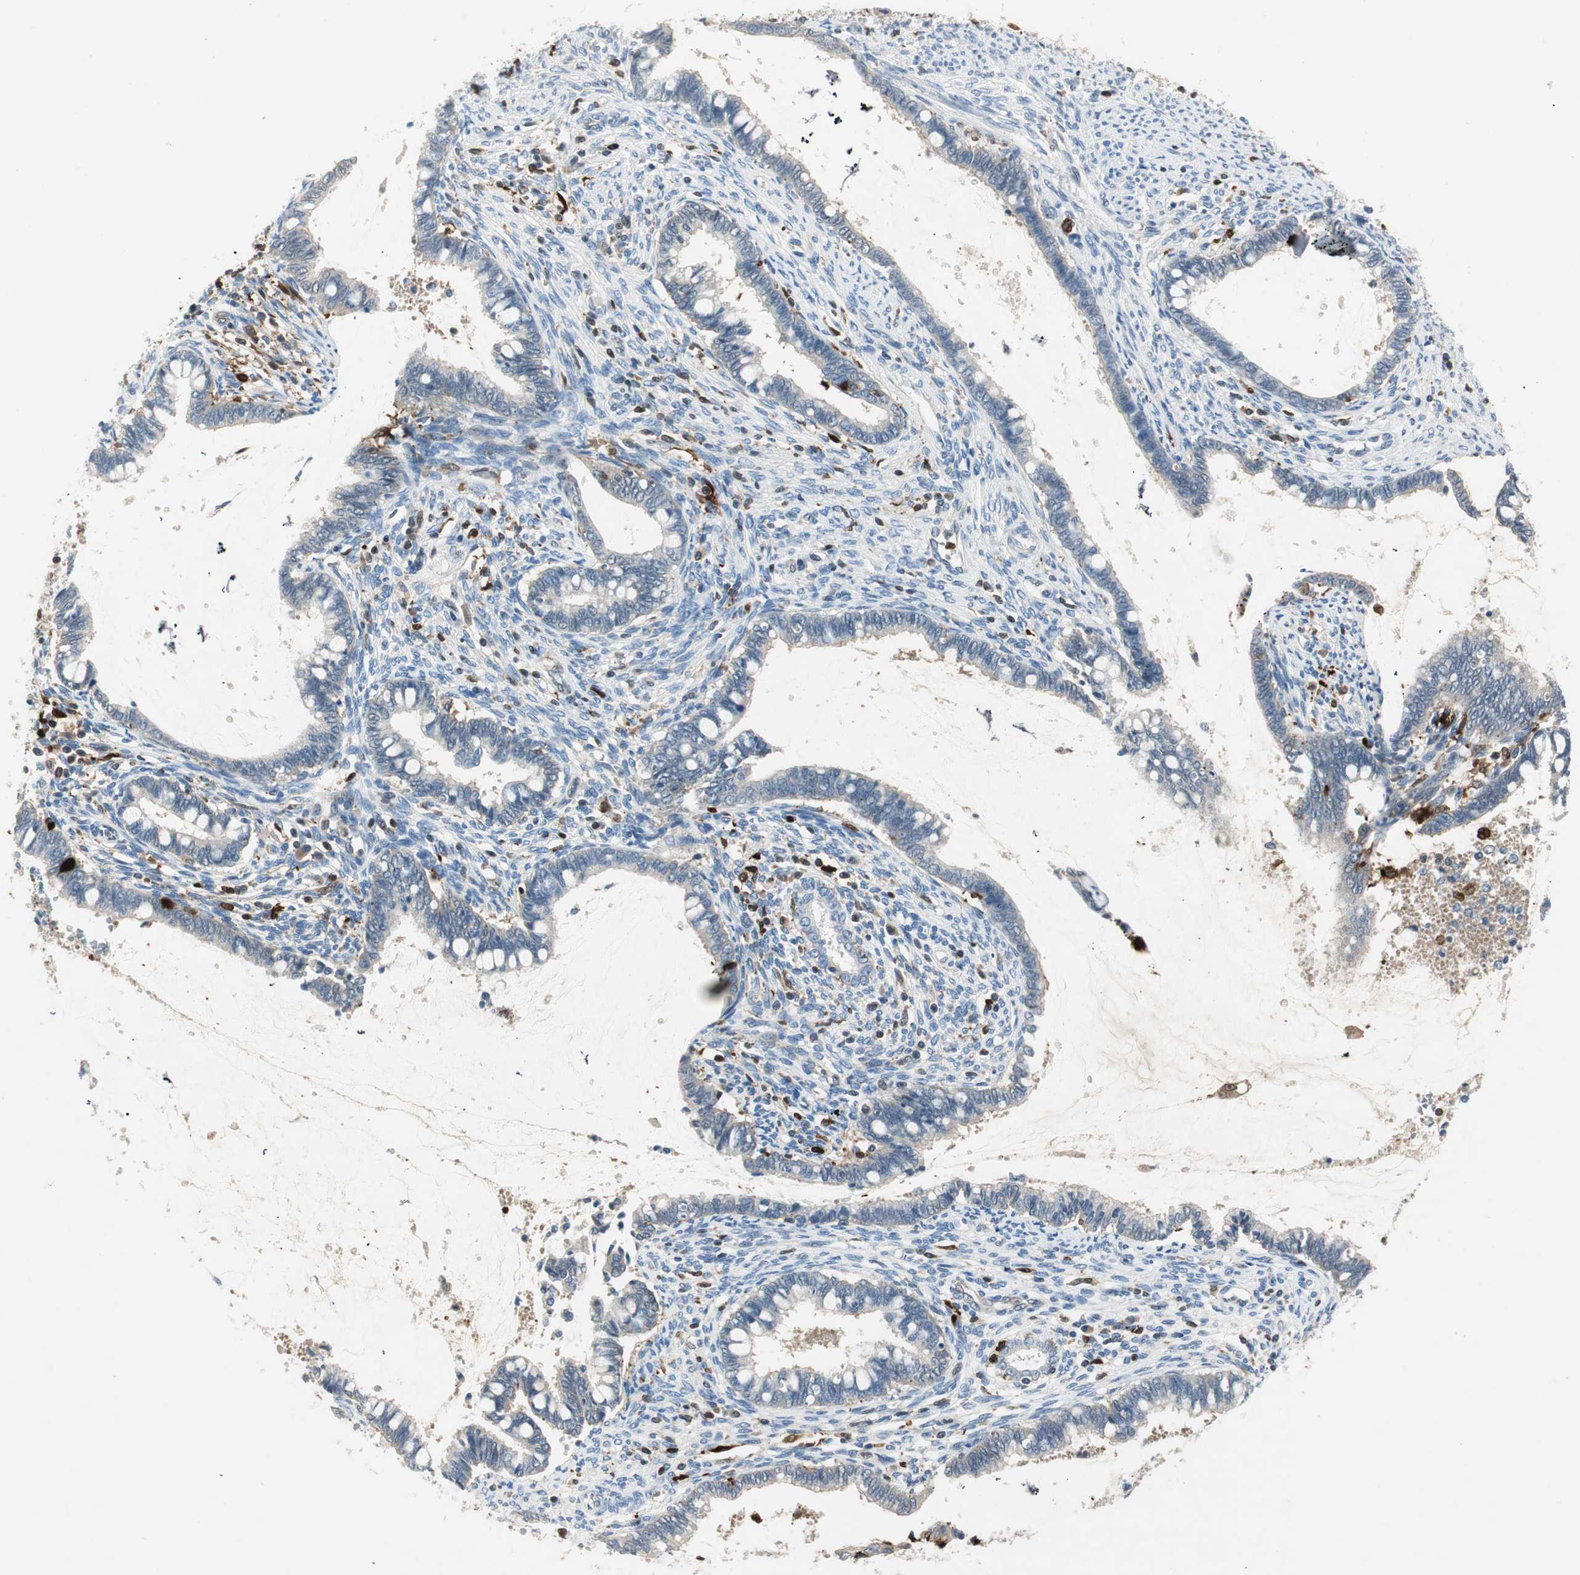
{"staining": {"intensity": "negative", "quantity": "none", "location": "none"}, "tissue": "cervical cancer", "cell_type": "Tumor cells", "image_type": "cancer", "snomed": [{"axis": "morphology", "description": "Adenocarcinoma, NOS"}, {"axis": "topography", "description": "Cervix"}], "caption": "This is a image of immunohistochemistry staining of cervical cancer (adenocarcinoma), which shows no expression in tumor cells.", "gene": "COTL1", "patient": {"sex": "female", "age": 44}}